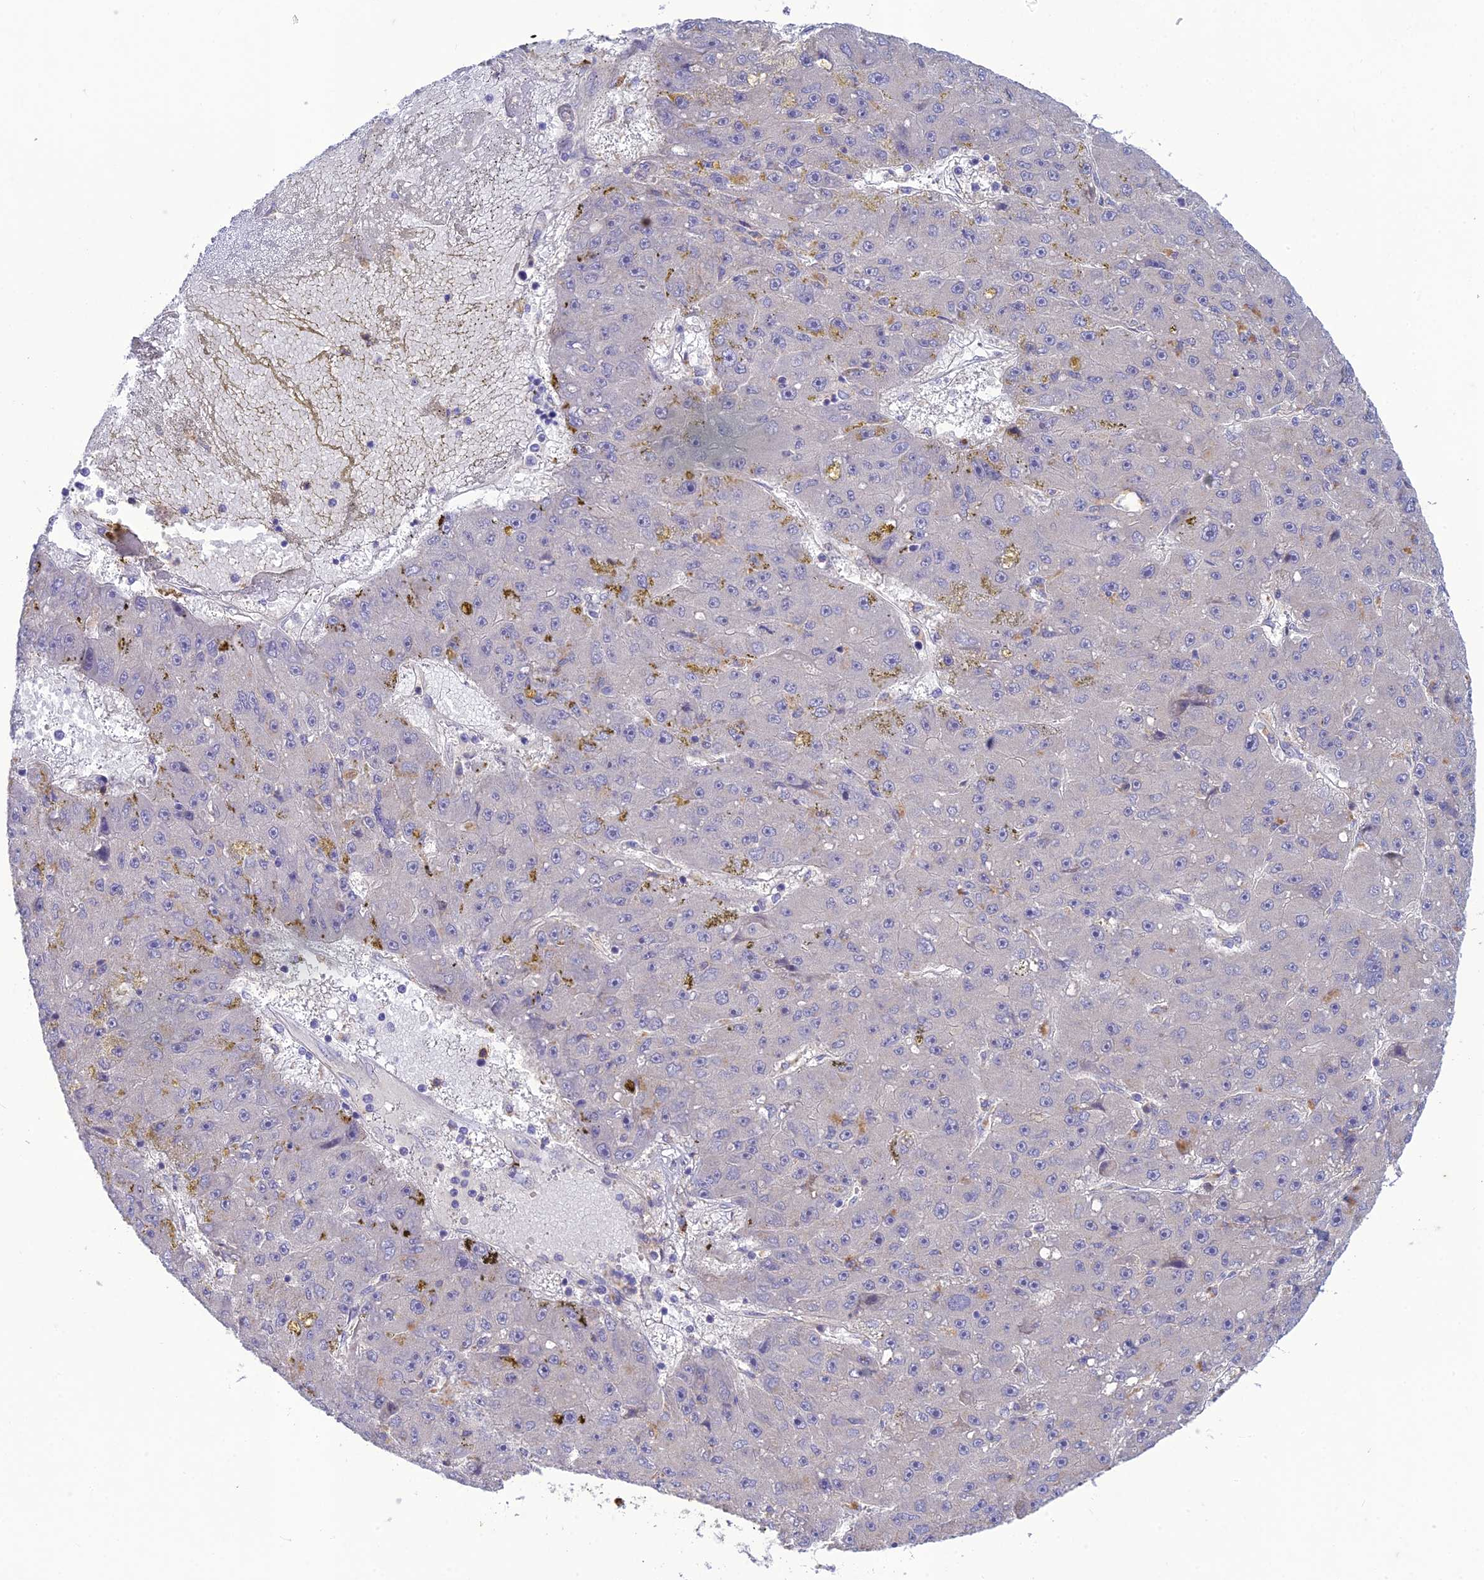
{"staining": {"intensity": "negative", "quantity": "none", "location": "none"}, "tissue": "liver cancer", "cell_type": "Tumor cells", "image_type": "cancer", "snomed": [{"axis": "morphology", "description": "Carcinoma, Hepatocellular, NOS"}, {"axis": "topography", "description": "Liver"}], "caption": "The immunohistochemistry (IHC) micrograph has no significant expression in tumor cells of hepatocellular carcinoma (liver) tissue.", "gene": "ITGAE", "patient": {"sex": "male", "age": 67}}